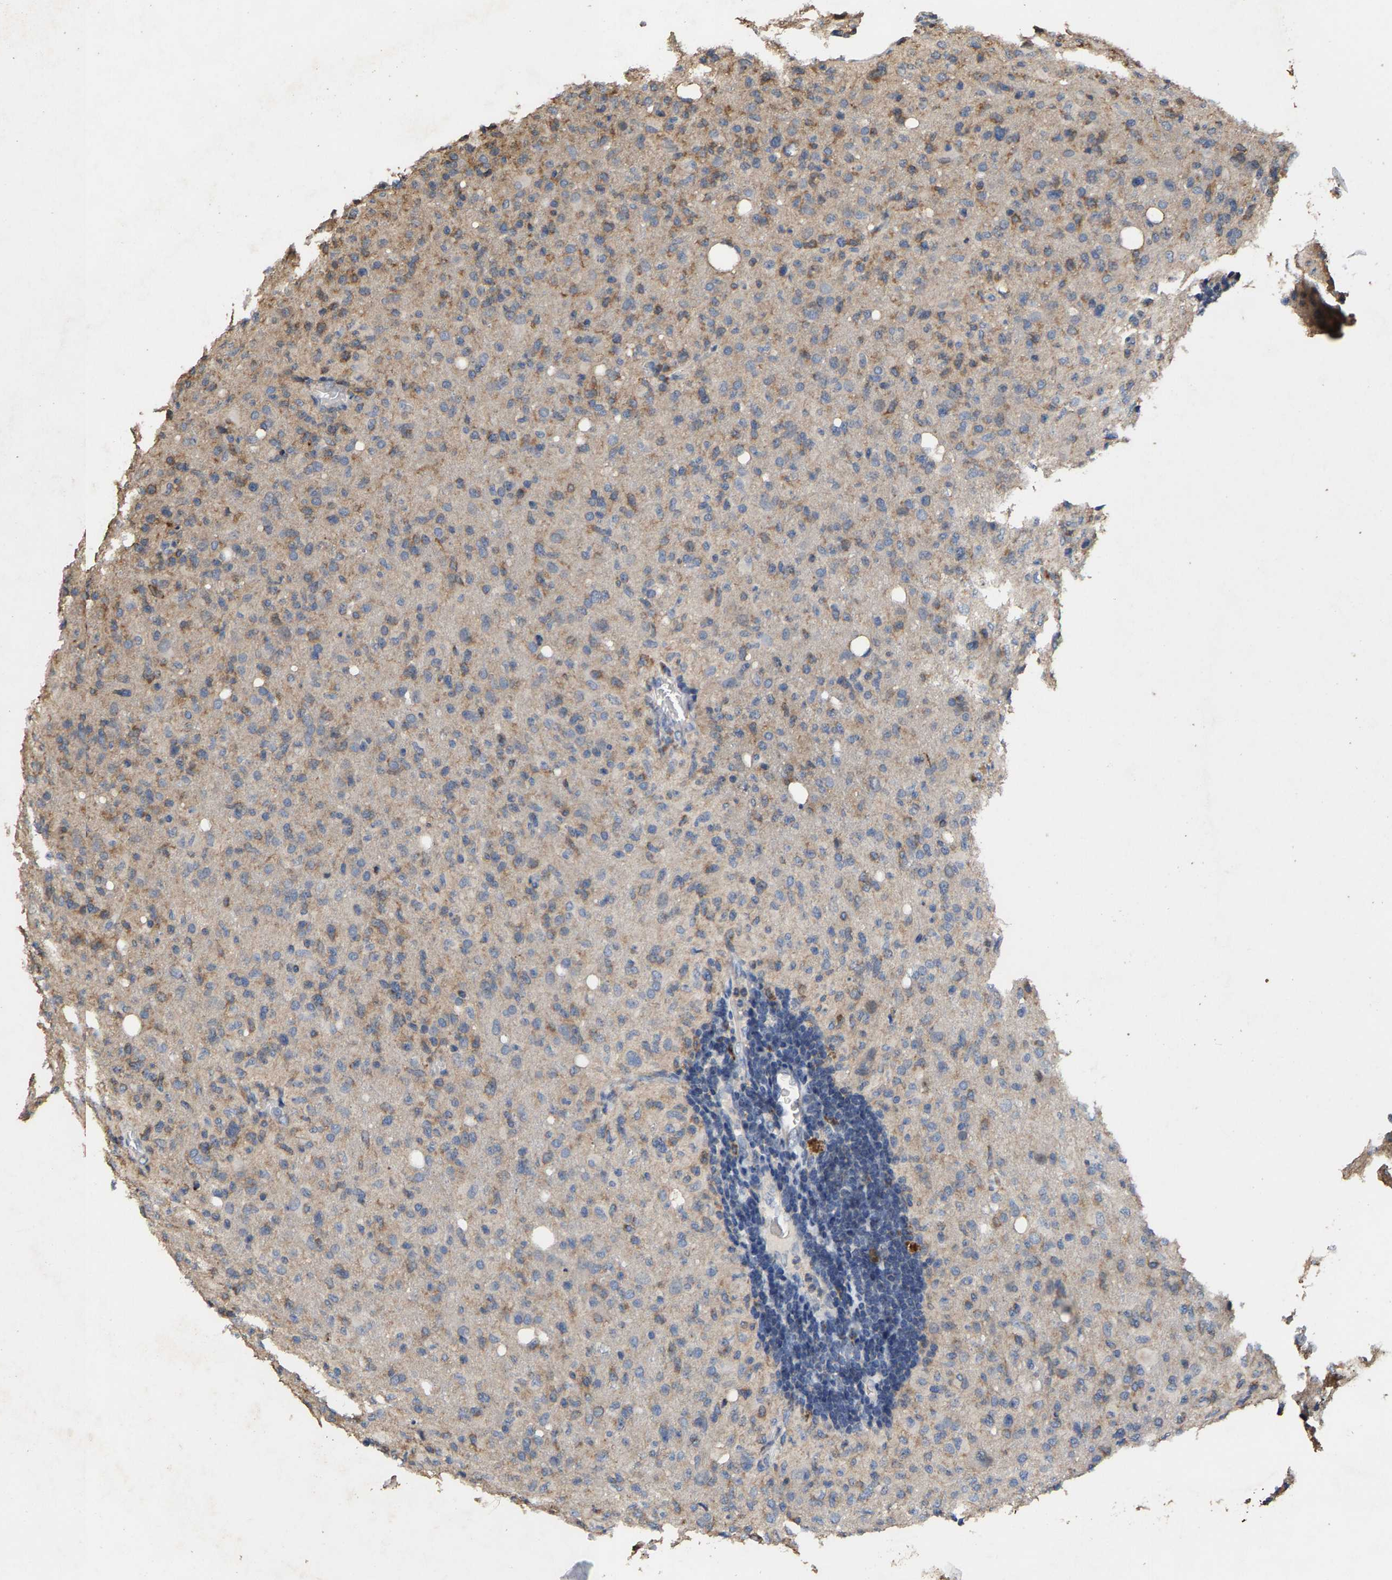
{"staining": {"intensity": "moderate", "quantity": "<25%", "location": "cytoplasmic/membranous"}, "tissue": "glioma", "cell_type": "Tumor cells", "image_type": "cancer", "snomed": [{"axis": "morphology", "description": "Glioma, malignant, High grade"}, {"axis": "topography", "description": "Brain"}], "caption": "Tumor cells show low levels of moderate cytoplasmic/membranous expression in approximately <25% of cells in malignant glioma (high-grade).", "gene": "TDRKH", "patient": {"sex": "female", "age": 57}}